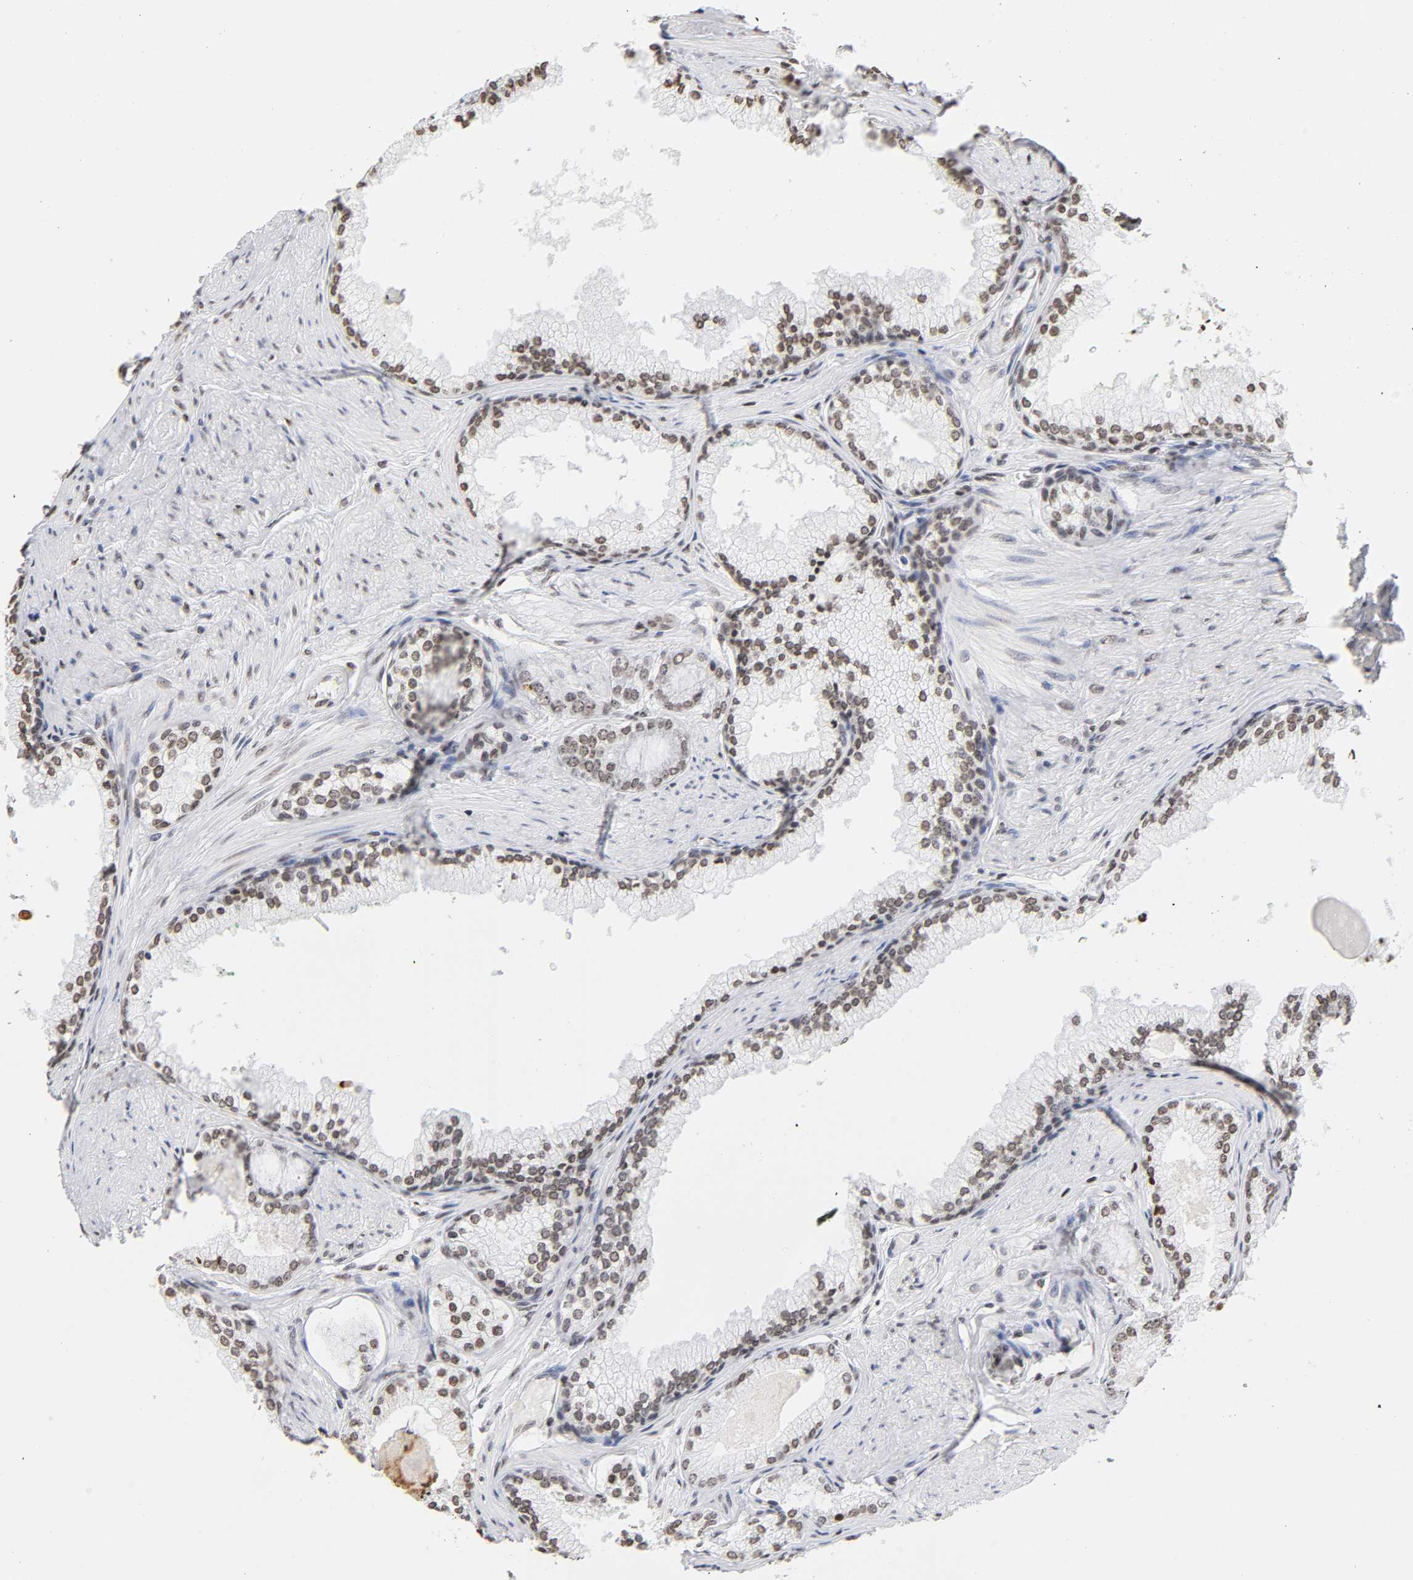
{"staining": {"intensity": "weak", "quantity": ">75%", "location": "nuclear"}, "tissue": "prostate cancer", "cell_type": "Tumor cells", "image_type": "cancer", "snomed": [{"axis": "morphology", "description": "Adenocarcinoma, Low grade"}, {"axis": "topography", "description": "Prostate"}], "caption": "The immunohistochemical stain shows weak nuclear positivity in tumor cells of prostate cancer tissue. Ihc stains the protein of interest in brown and the nuclei are stained blue.", "gene": "H2AC12", "patient": {"sex": "male", "age": 71}}